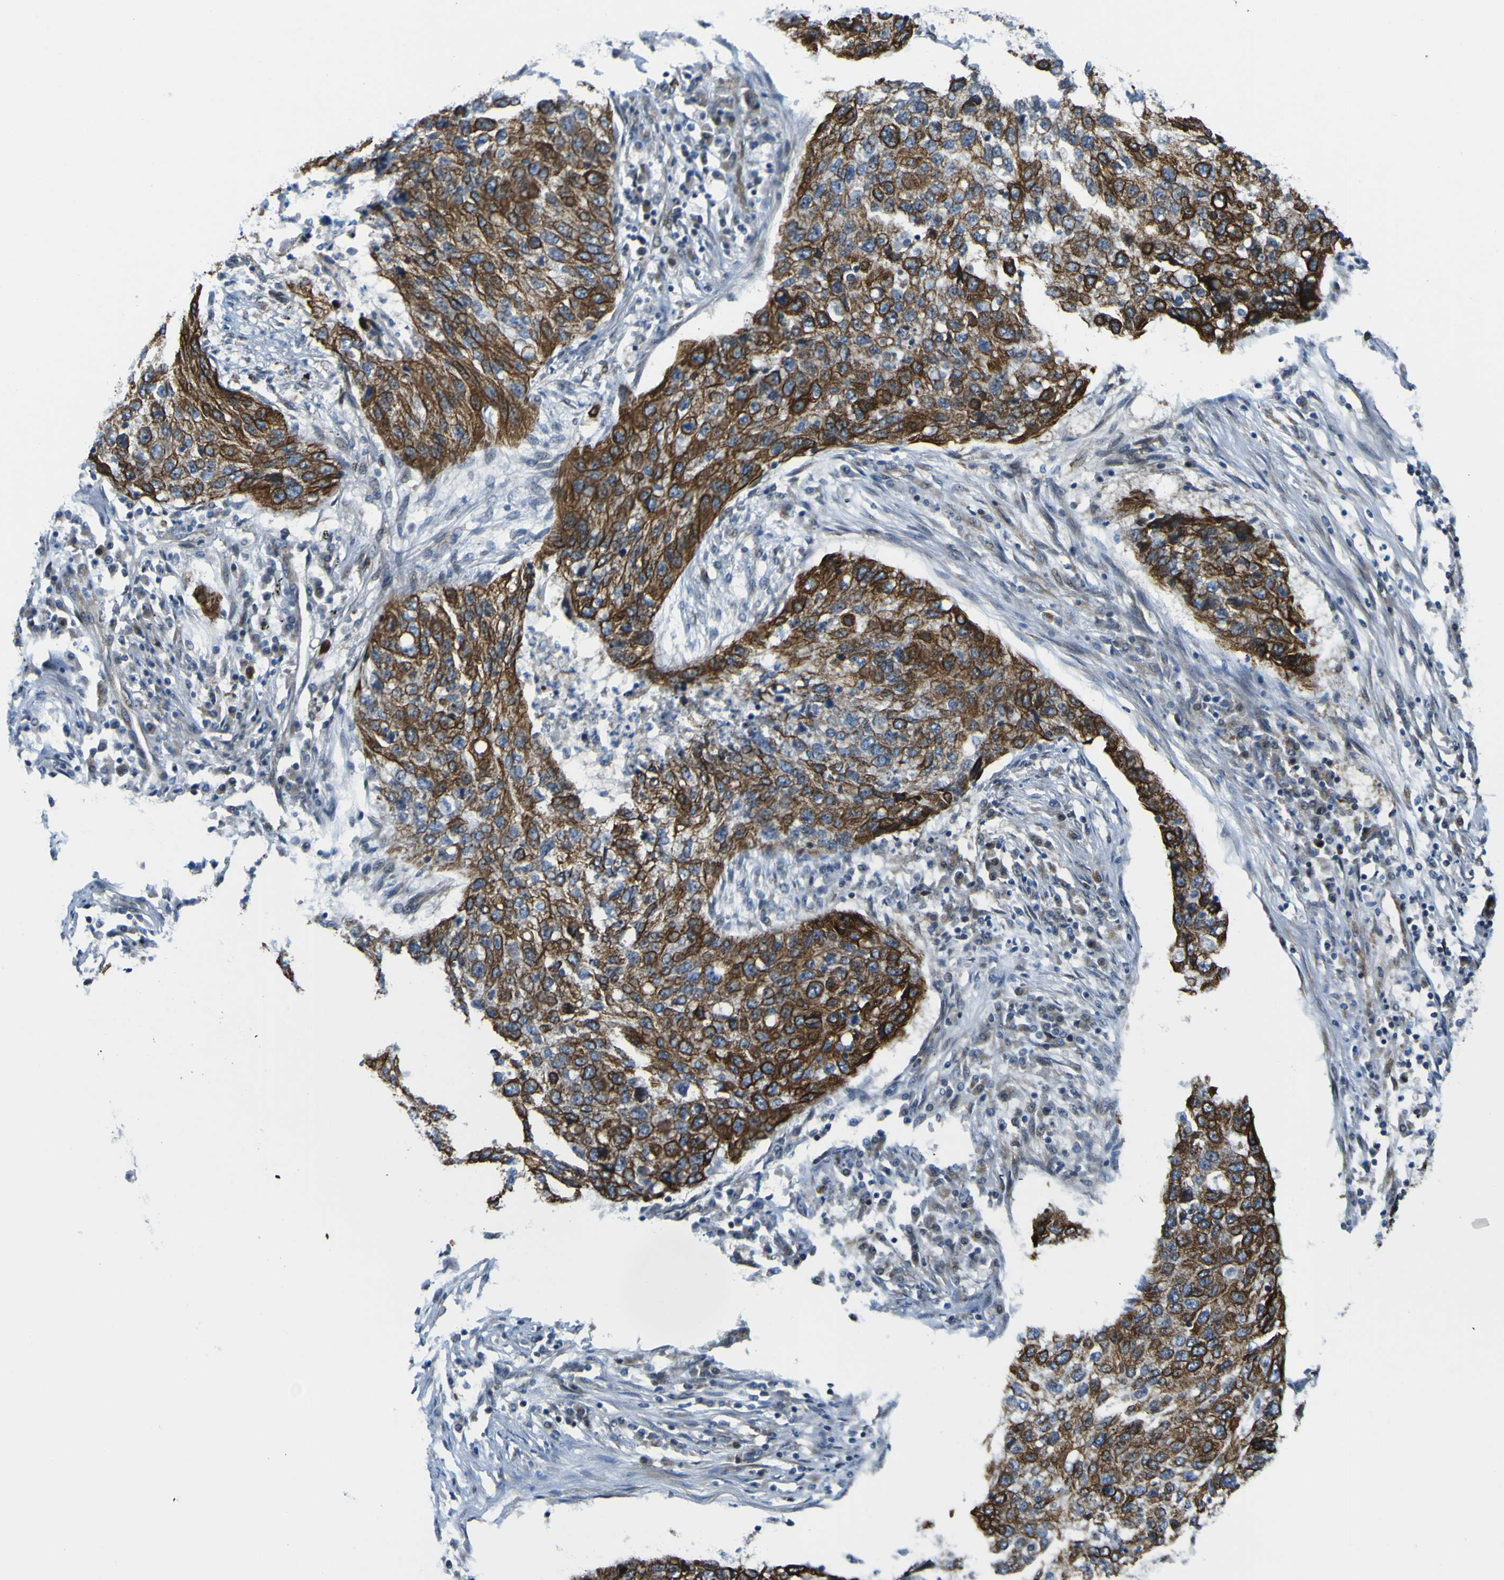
{"staining": {"intensity": "strong", "quantity": ">75%", "location": "cytoplasmic/membranous"}, "tissue": "lung cancer", "cell_type": "Tumor cells", "image_type": "cancer", "snomed": [{"axis": "morphology", "description": "Squamous cell carcinoma, NOS"}, {"axis": "topography", "description": "Lung"}], "caption": "A micrograph of human lung squamous cell carcinoma stained for a protein demonstrates strong cytoplasmic/membranous brown staining in tumor cells.", "gene": "KDM7A", "patient": {"sex": "female", "age": 63}}